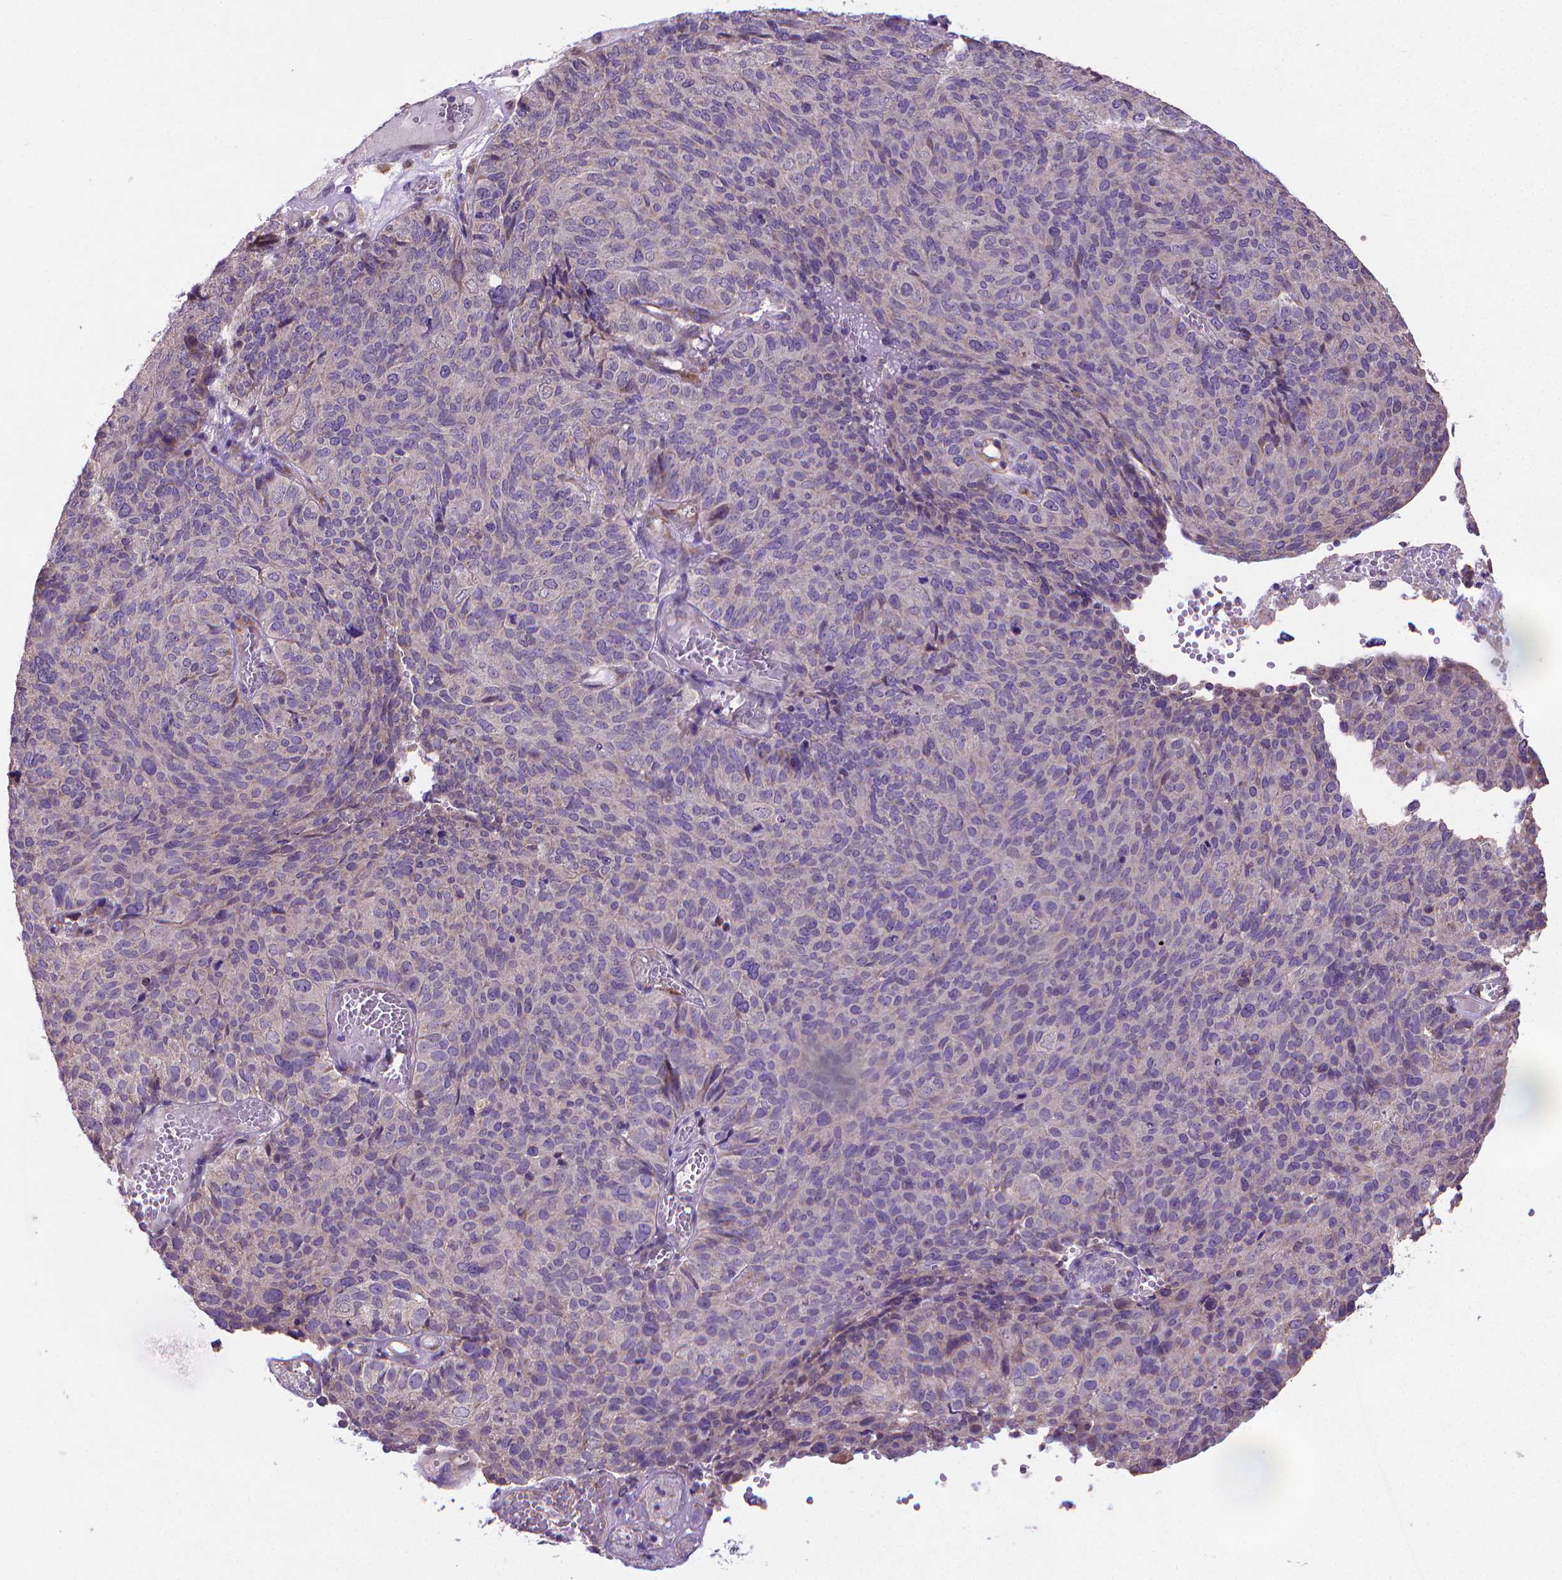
{"staining": {"intensity": "negative", "quantity": "none", "location": "none"}, "tissue": "ovarian cancer", "cell_type": "Tumor cells", "image_type": "cancer", "snomed": [{"axis": "morphology", "description": "Carcinoma, endometroid"}, {"axis": "topography", "description": "Ovary"}], "caption": "Photomicrograph shows no protein staining in tumor cells of ovarian cancer tissue. (DAB (3,3'-diaminobenzidine) immunohistochemistry (IHC) with hematoxylin counter stain).", "gene": "GPR63", "patient": {"sex": "female", "age": 58}}